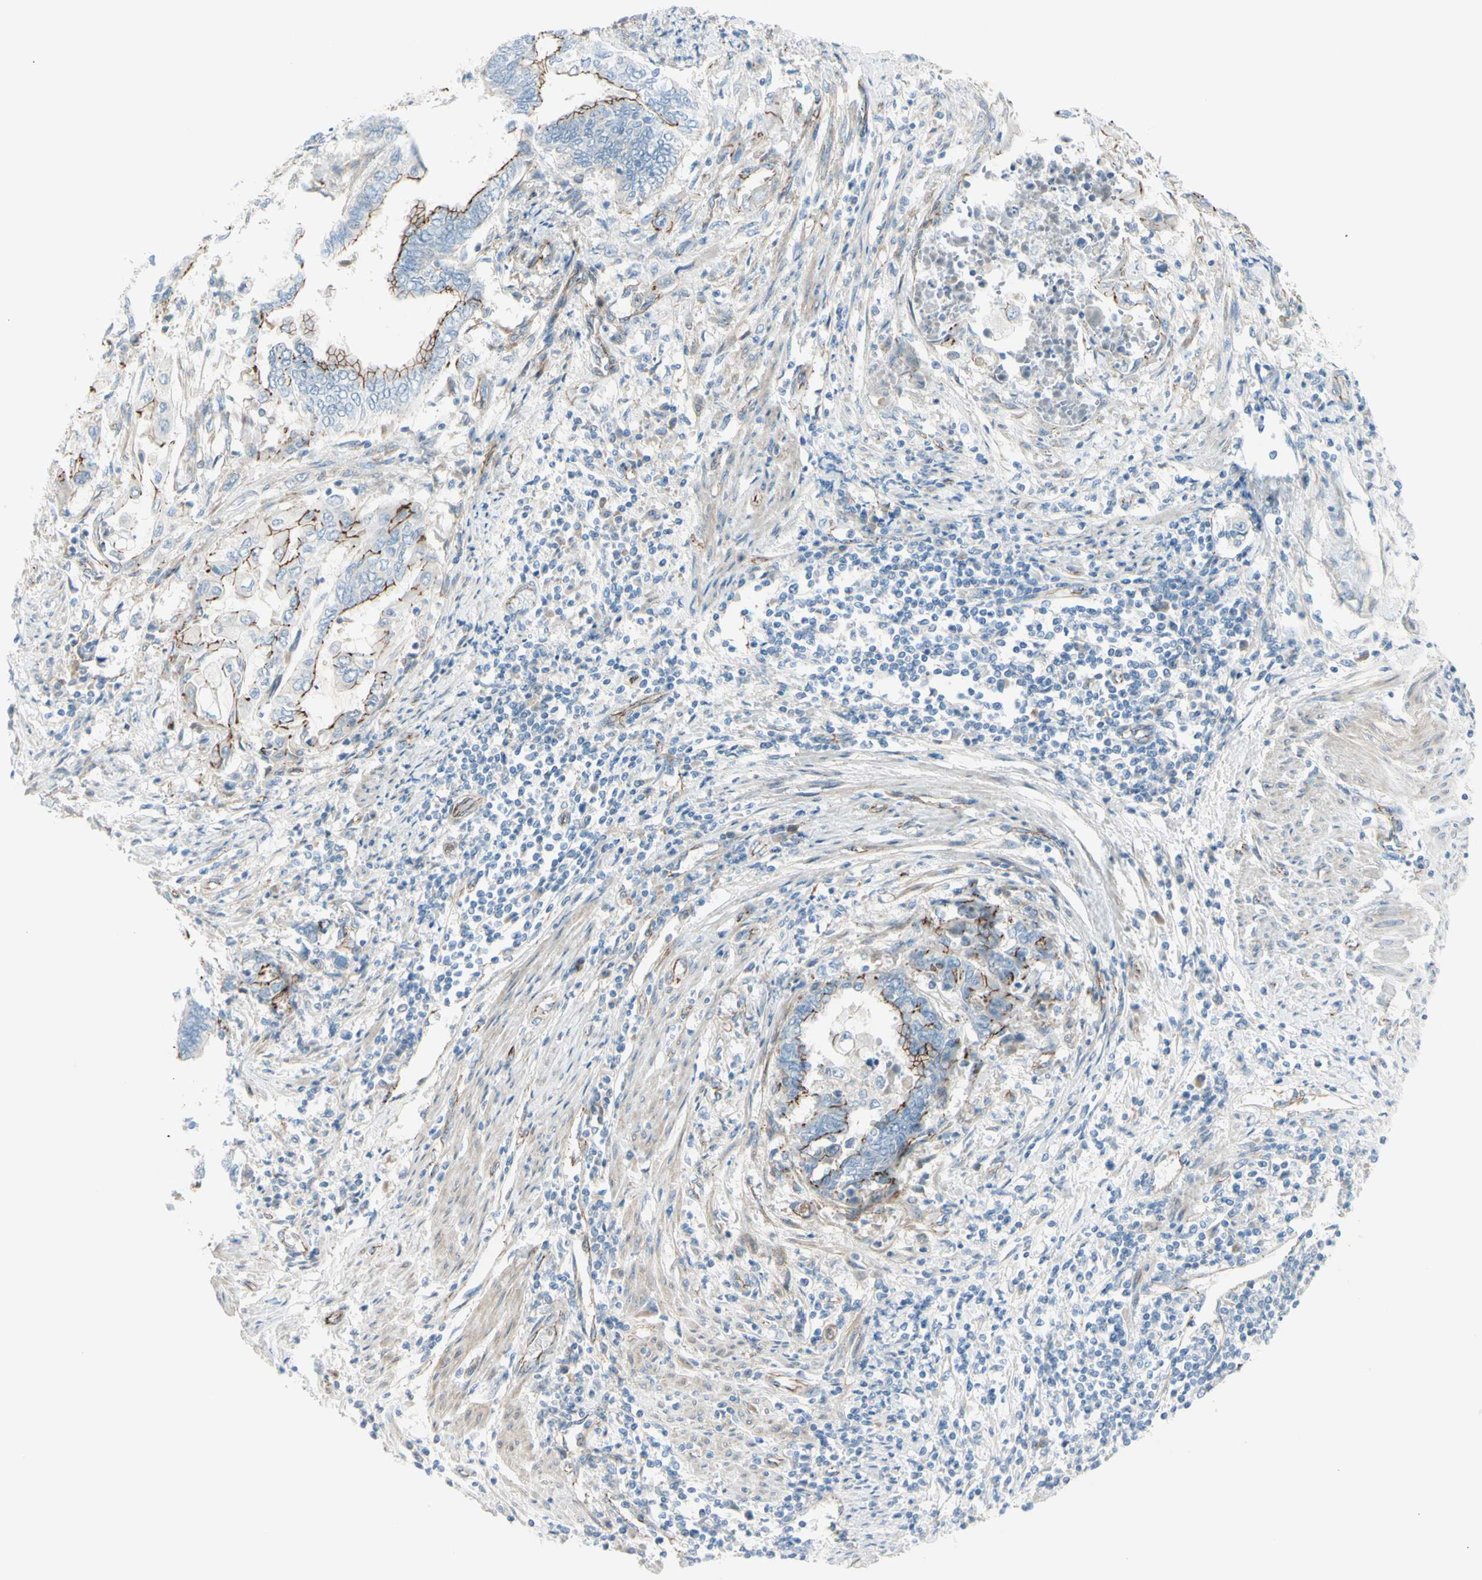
{"staining": {"intensity": "moderate", "quantity": "<25%", "location": "cytoplasmic/membranous"}, "tissue": "endometrial cancer", "cell_type": "Tumor cells", "image_type": "cancer", "snomed": [{"axis": "morphology", "description": "Adenocarcinoma, NOS"}, {"axis": "topography", "description": "Uterus"}, {"axis": "topography", "description": "Endometrium"}], "caption": "This image reveals immunohistochemistry staining of human endometrial cancer, with low moderate cytoplasmic/membranous expression in approximately <25% of tumor cells.", "gene": "TJP1", "patient": {"sex": "female", "age": 70}}